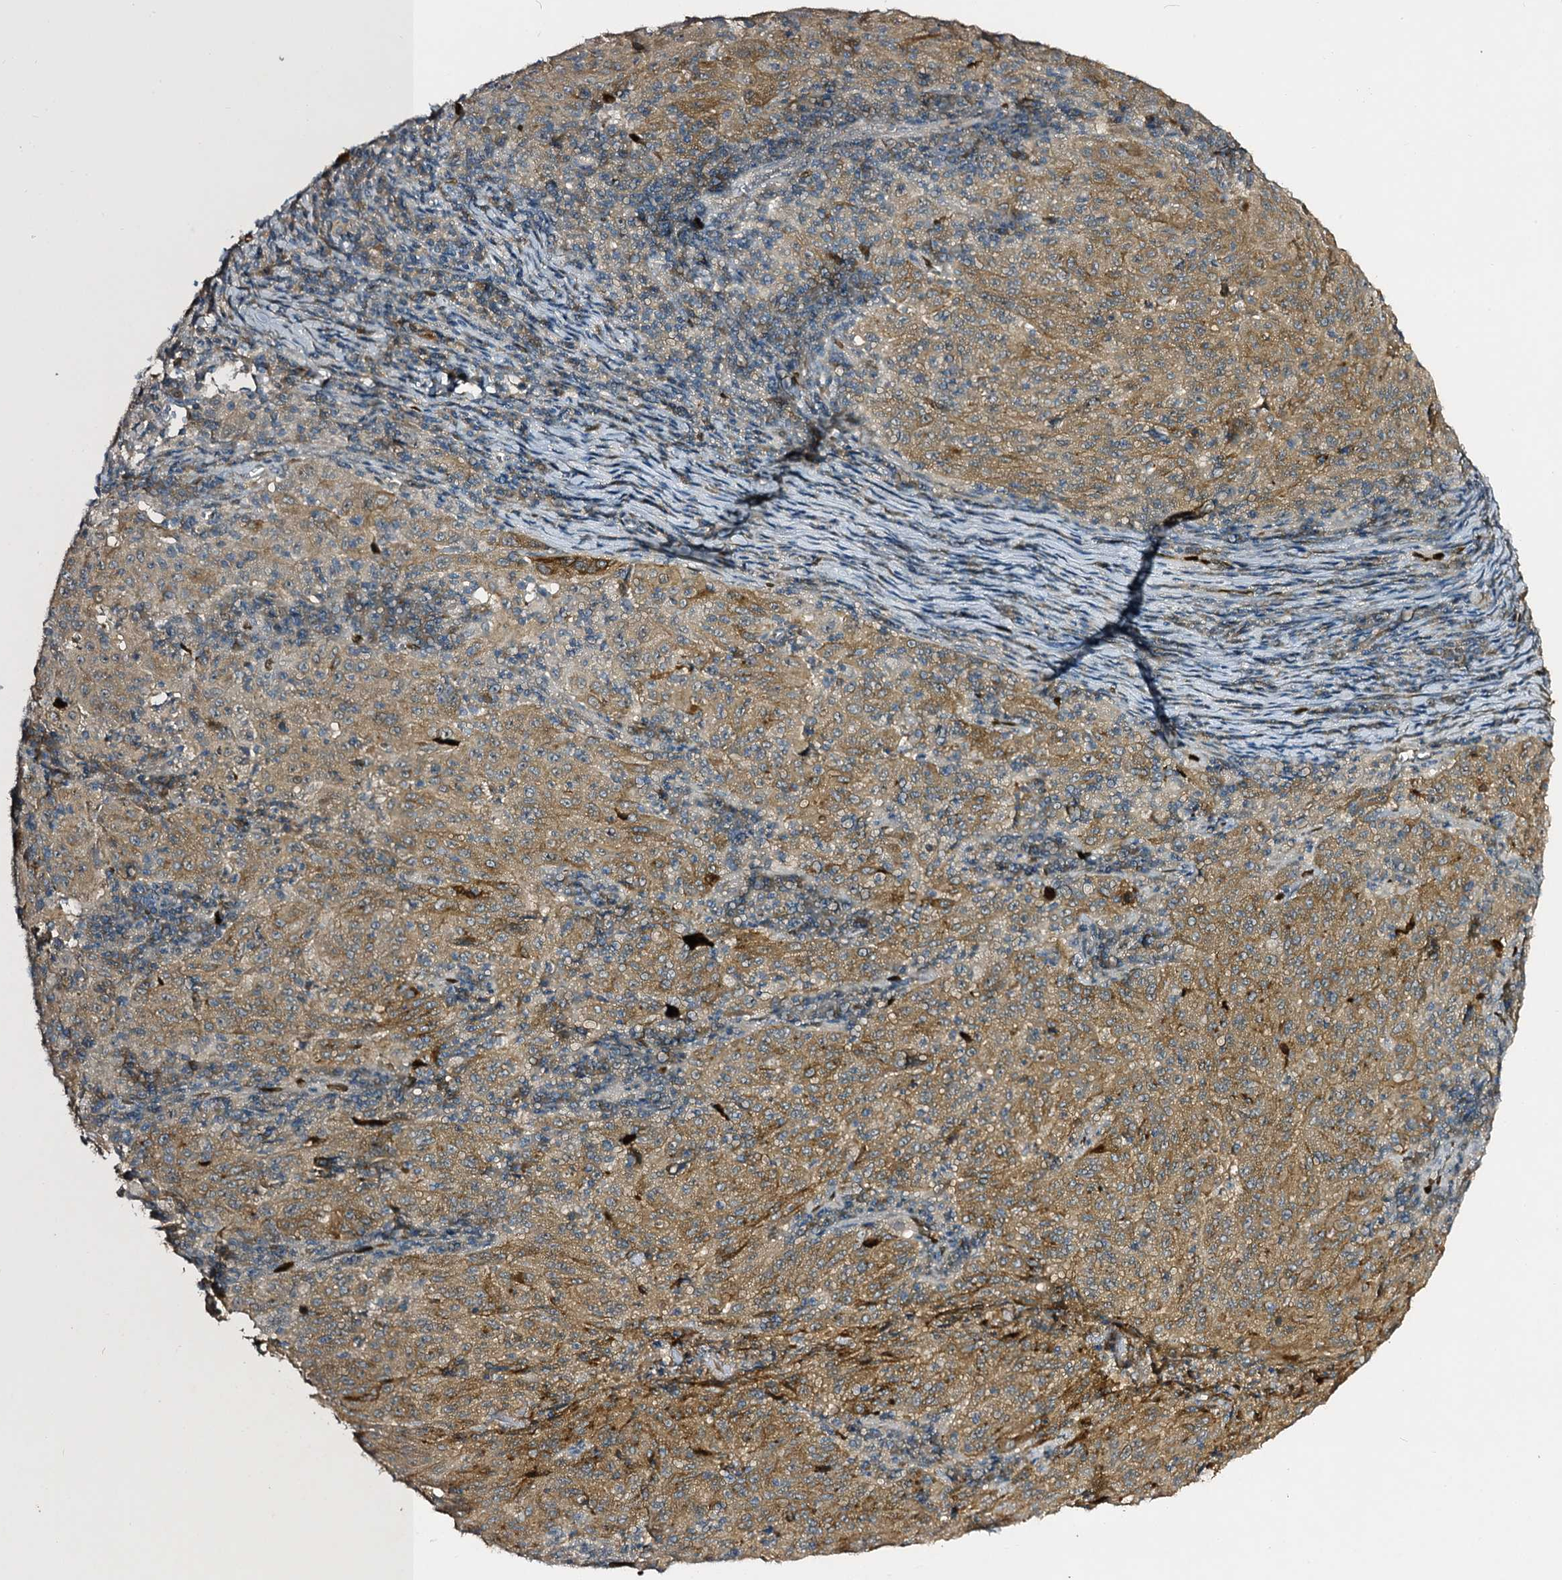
{"staining": {"intensity": "moderate", "quantity": ">75%", "location": "cytoplasmic/membranous"}, "tissue": "pancreatic cancer", "cell_type": "Tumor cells", "image_type": "cancer", "snomed": [{"axis": "morphology", "description": "Adenocarcinoma, NOS"}, {"axis": "topography", "description": "Pancreas"}], "caption": "Pancreatic cancer stained for a protein reveals moderate cytoplasmic/membranous positivity in tumor cells.", "gene": "SLC11A2", "patient": {"sex": "male", "age": 63}}